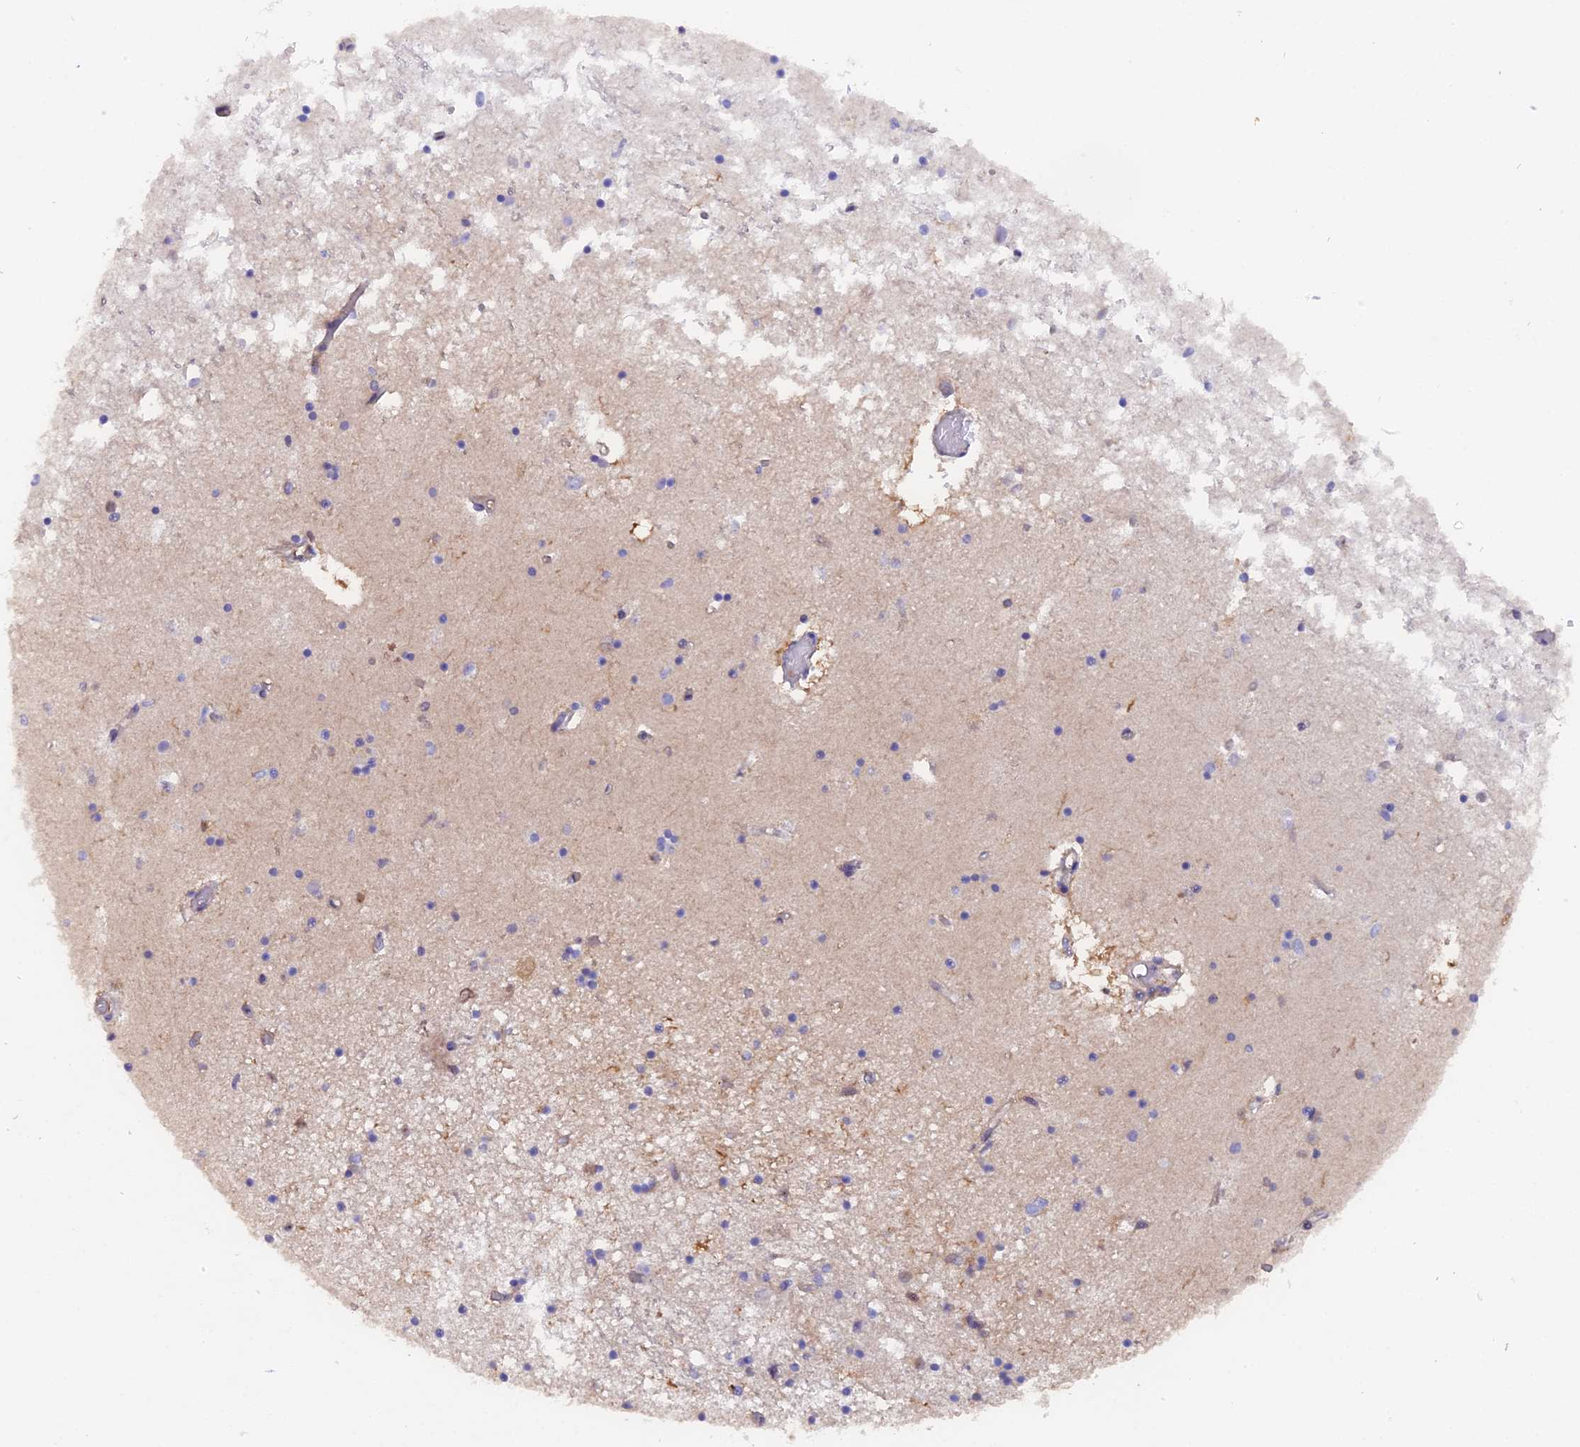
{"staining": {"intensity": "weak", "quantity": "<25%", "location": "cytoplasmic/membranous"}, "tissue": "hippocampus", "cell_type": "Glial cells", "image_type": "normal", "snomed": [{"axis": "morphology", "description": "Normal tissue, NOS"}, {"axis": "topography", "description": "Hippocampus"}], "caption": "IHC micrograph of unremarkable hippocampus stained for a protein (brown), which shows no positivity in glial cells. (Immunohistochemistry, brightfield microscopy, high magnification).", "gene": "FAM118B", "patient": {"sex": "male", "age": 70}}